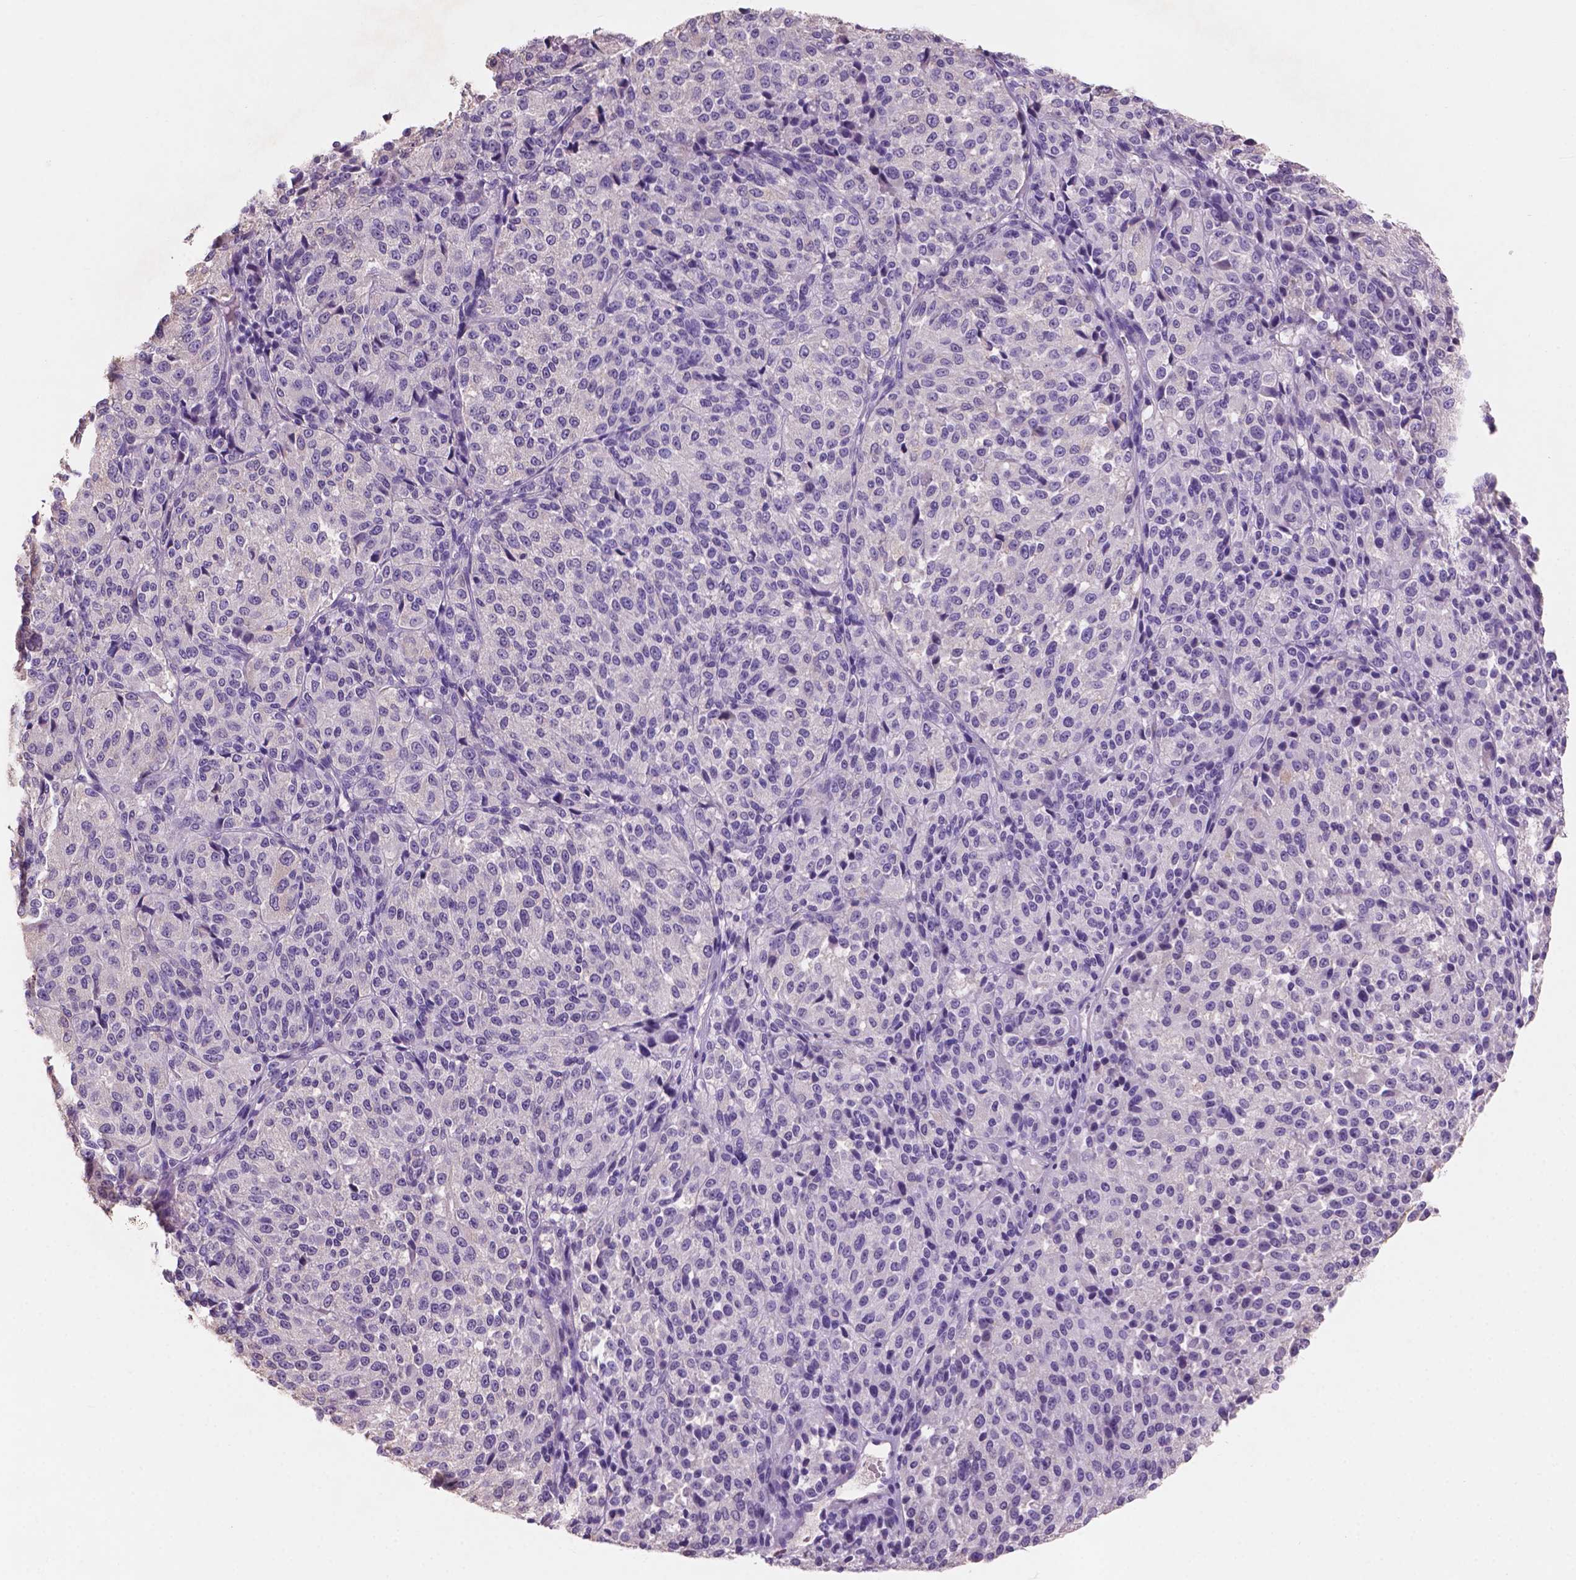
{"staining": {"intensity": "negative", "quantity": "none", "location": "none"}, "tissue": "melanoma", "cell_type": "Tumor cells", "image_type": "cancer", "snomed": [{"axis": "morphology", "description": "Malignant melanoma, Metastatic site"}, {"axis": "topography", "description": "Brain"}], "caption": "This is a histopathology image of IHC staining of malignant melanoma (metastatic site), which shows no positivity in tumor cells.", "gene": "SBSN", "patient": {"sex": "female", "age": 56}}